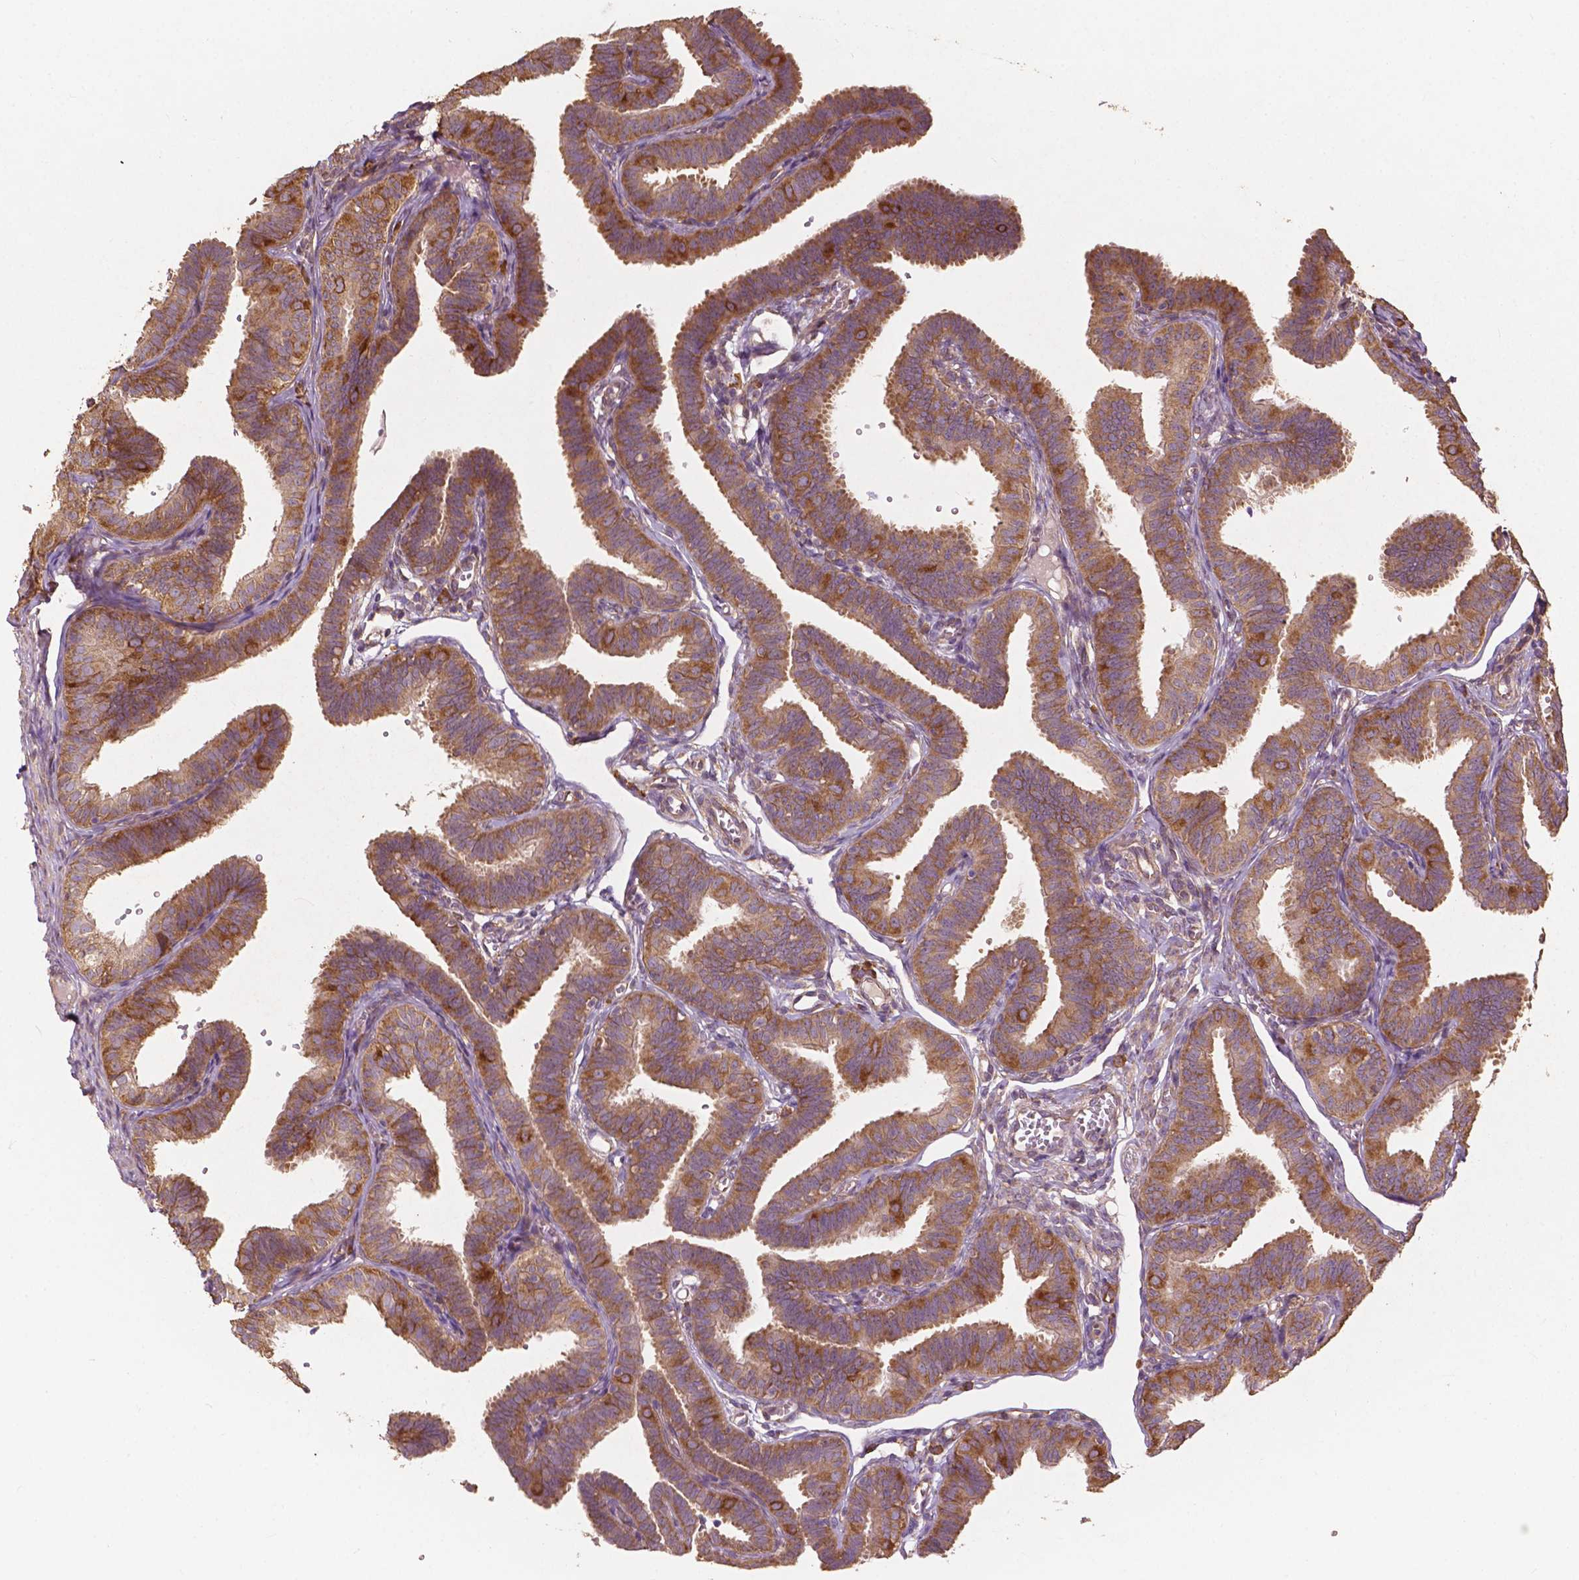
{"staining": {"intensity": "moderate", "quantity": ">75%", "location": "cytoplasmic/membranous"}, "tissue": "fallopian tube", "cell_type": "Glandular cells", "image_type": "normal", "snomed": [{"axis": "morphology", "description": "Normal tissue, NOS"}, {"axis": "topography", "description": "Fallopian tube"}], "caption": "Immunohistochemistry (DAB (3,3'-diaminobenzidine)) staining of normal fallopian tube demonstrates moderate cytoplasmic/membranous protein expression in about >75% of glandular cells.", "gene": "G3BP1", "patient": {"sex": "female", "age": 25}}